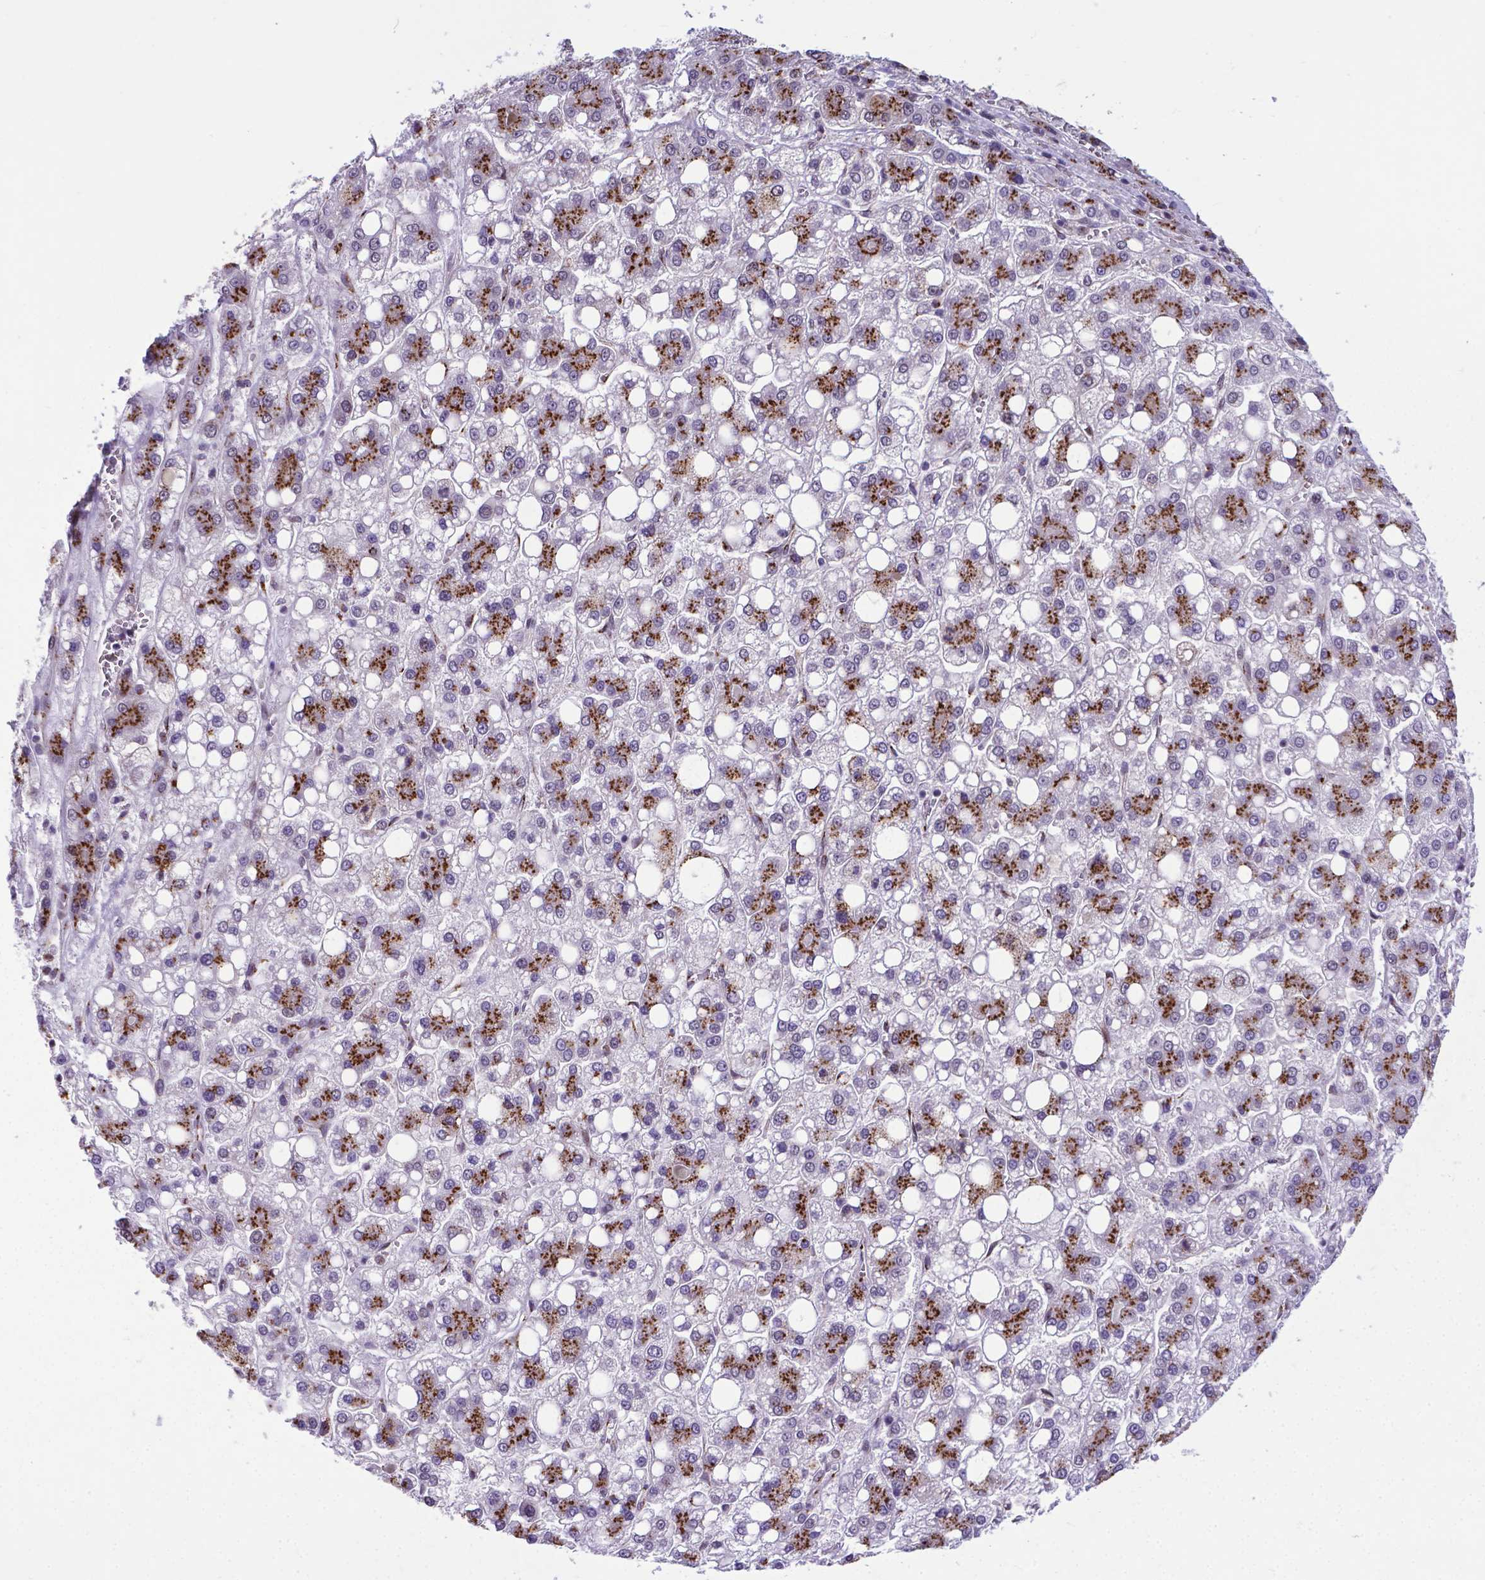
{"staining": {"intensity": "moderate", "quantity": "25%-75%", "location": "cytoplasmic/membranous"}, "tissue": "liver cancer", "cell_type": "Tumor cells", "image_type": "cancer", "snomed": [{"axis": "morphology", "description": "Carcinoma, Hepatocellular, NOS"}, {"axis": "topography", "description": "Liver"}], "caption": "Human hepatocellular carcinoma (liver) stained for a protein (brown) displays moderate cytoplasmic/membranous positive staining in approximately 25%-75% of tumor cells.", "gene": "MRPL10", "patient": {"sex": "male", "age": 73}}